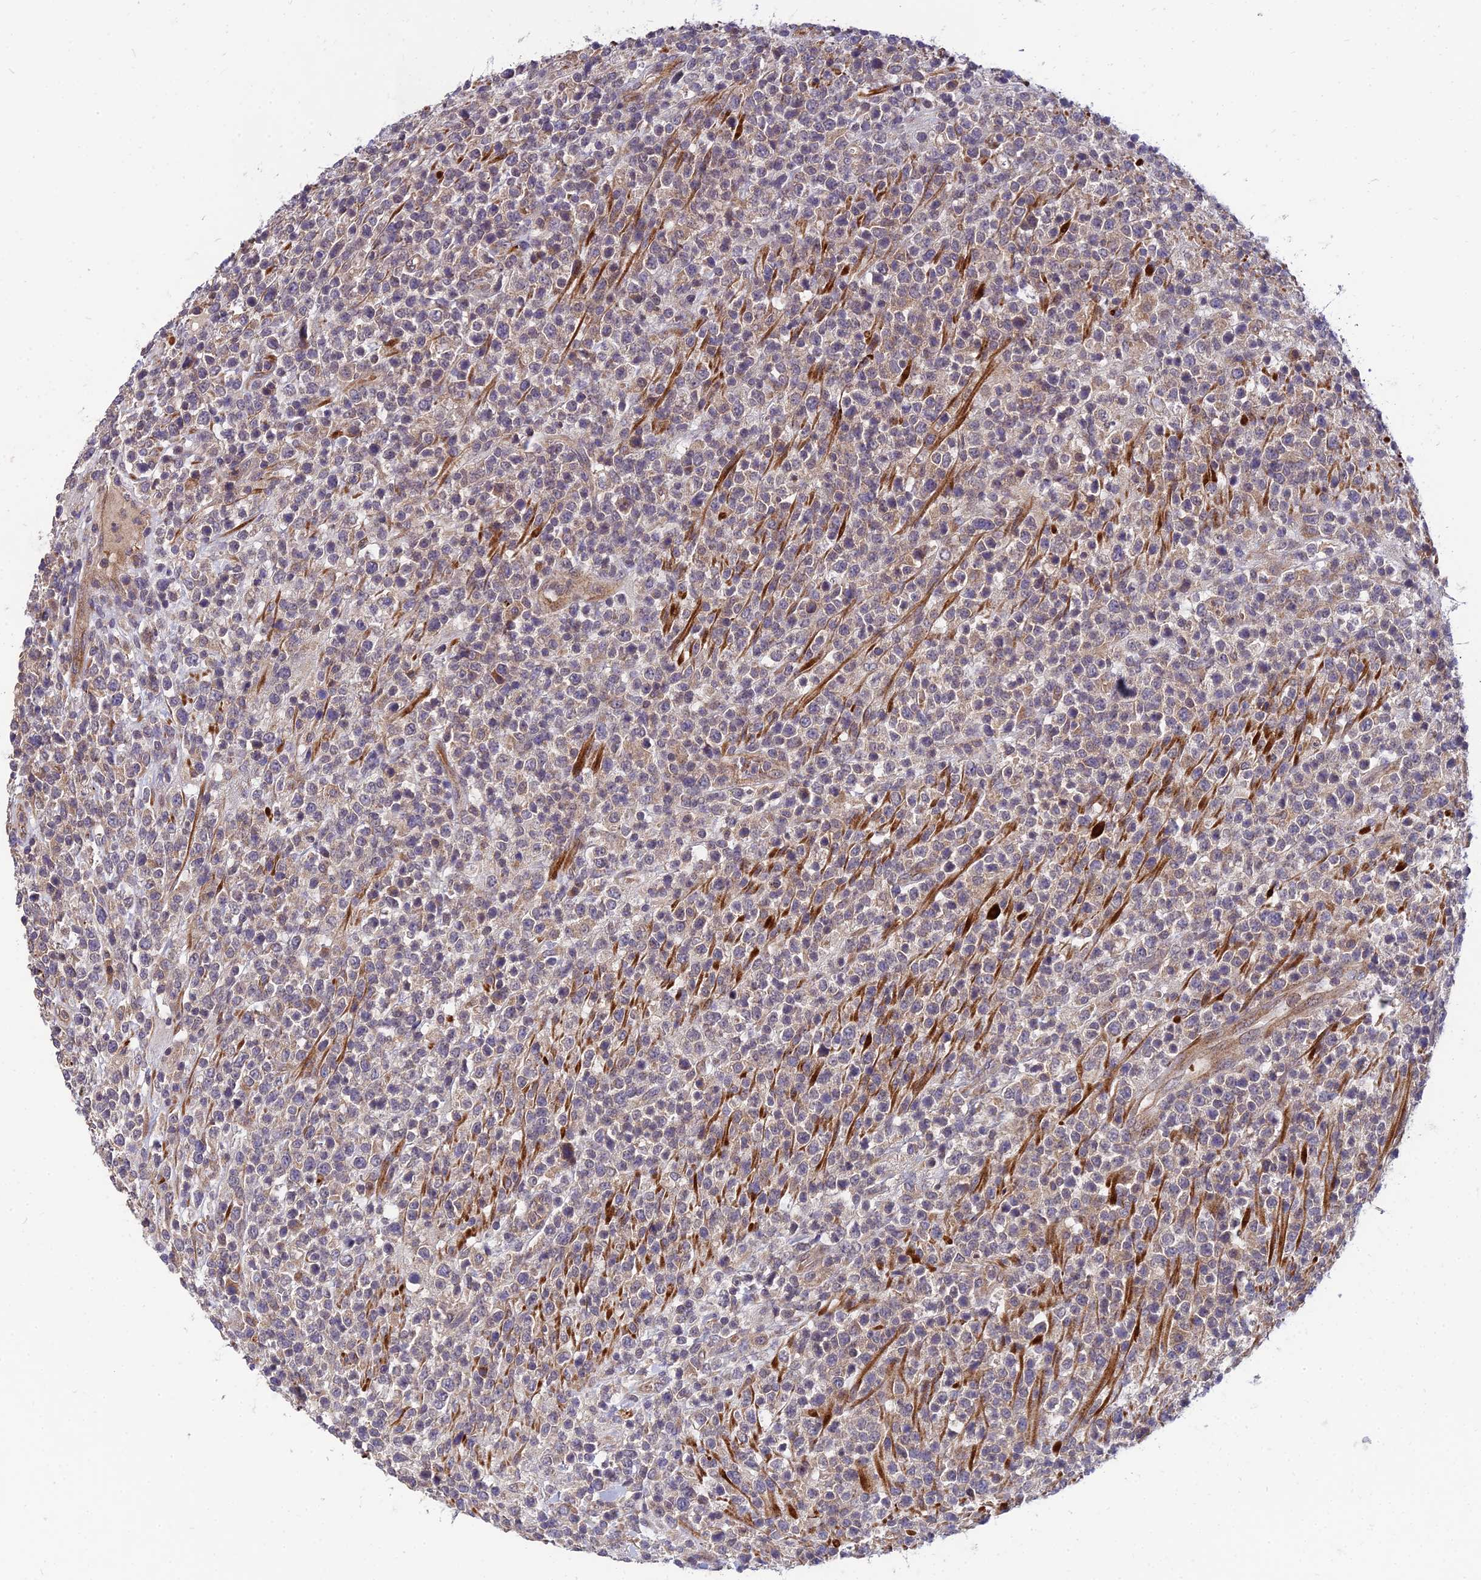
{"staining": {"intensity": "weak", "quantity": "25%-75%", "location": "cytoplasmic/membranous"}, "tissue": "lymphoma", "cell_type": "Tumor cells", "image_type": "cancer", "snomed": [{"axis": "morphology", "description": "Malignant lymphoma, non-Hodgkin's type, High grade"}, {"axis": "topography", "description": "Colon"}], "caption": "IHC micrograph of human malignant lymphoma, non-Hodgkin's type (high-grade) stained for a protein (brown), which shows low levels of weak cytoplasmic/membranous positivity in about 25%-75% of tumor cells.", "gene": "NPY", "patient": {"sex": "female", "age": 53}}